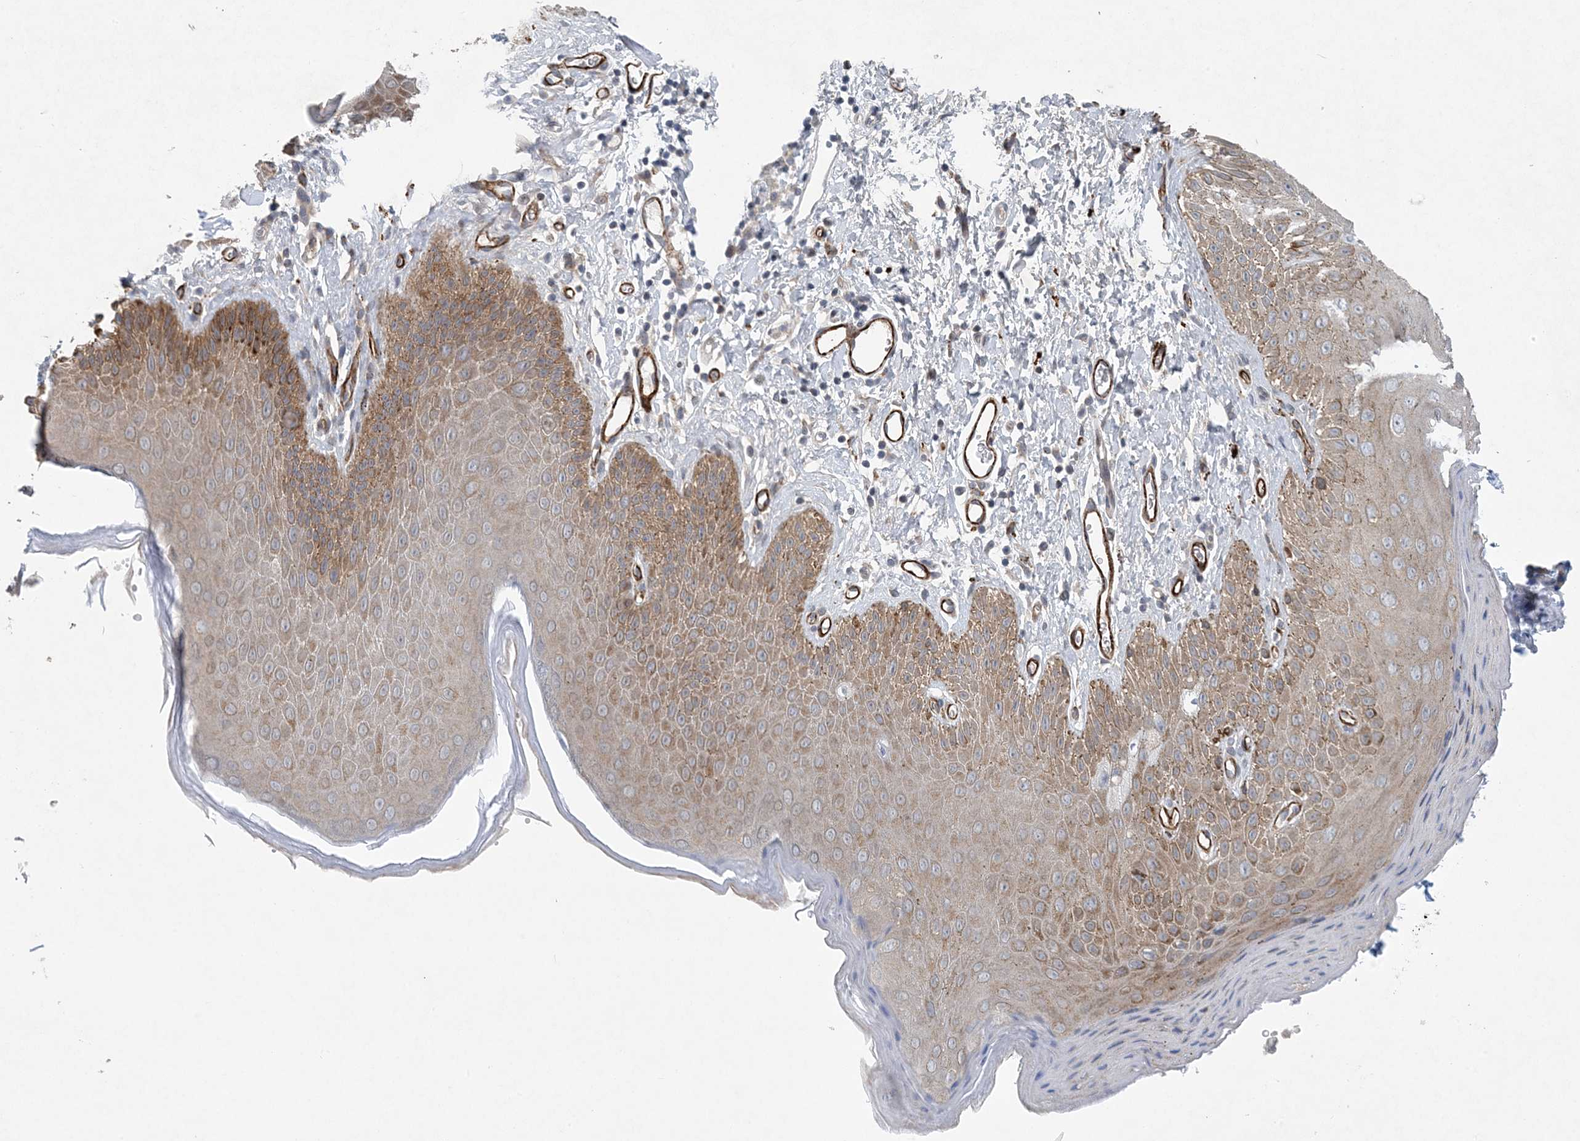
{"staining": {"intensity": "moderate", "quantity": ">75%", "location": "cytoplasmic/membranous"}, "tissue": "skin", "cell_type": "Epidermal cells", "image_type": "normal", "snomed": [{"axis": "morphology", "description": "Normal tissue, NOS"}, {"axis": "topography", "description": "Anal"}], "caption": "Skin stained with a brown dye demonstrates moderate cytoplasmic/membranous positive positivity in about >75% of epidermal cells.", "gene": "HIKESHI", "patient": {"sex": "male", "age": 44}}